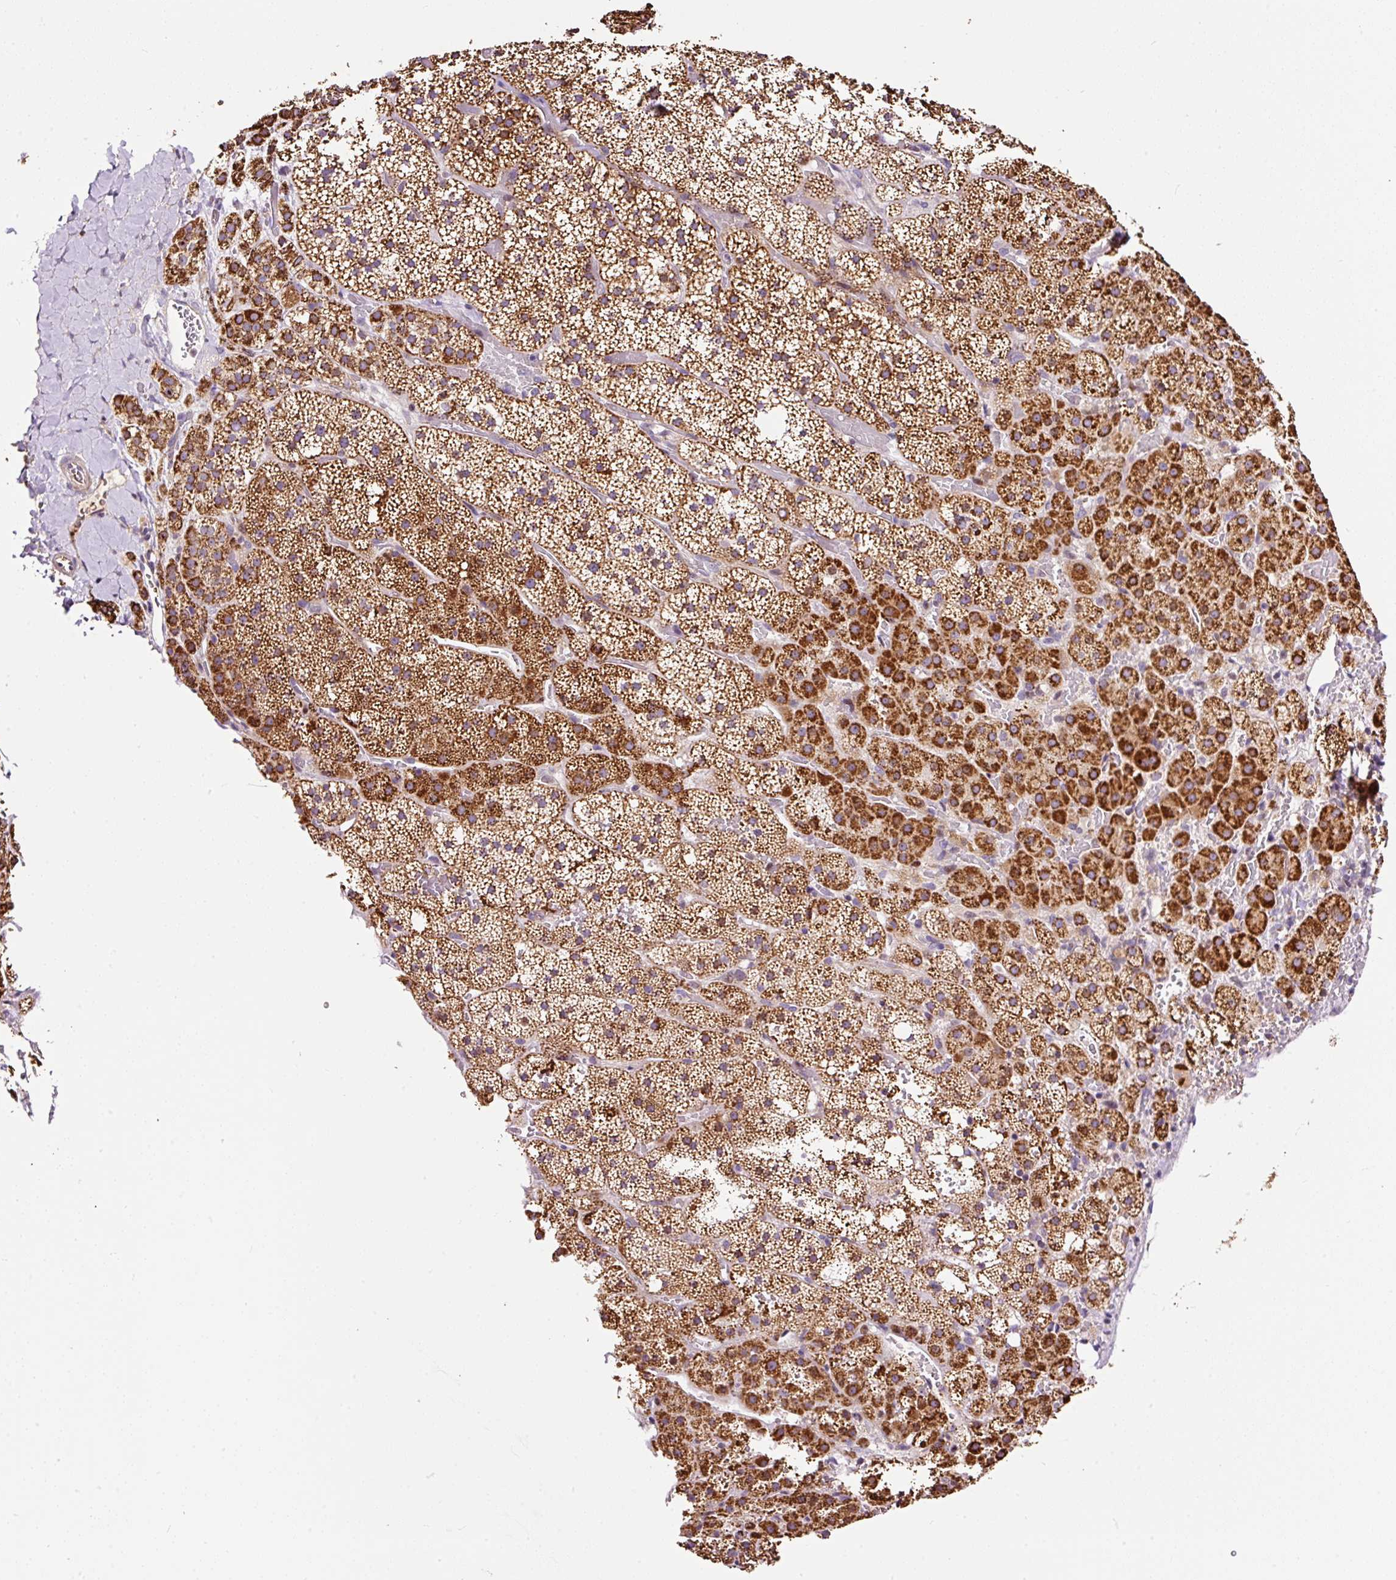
{"staining": {"intensity": "strong", "quantity": ">75%", "location": "cytoplasmic/membranous"}, "tissue": "adrenal gland", "cell_type": "Glandular cells", "image_type": "normal", "snomed": [{"axis": "morphology", "description": "Normal tissue, NOS"}, {"axis": "topography", "description": "Adrenal gland"}], "caption": "A brown stain labels strong cytoplasmic/membranous expression of a protein in glandular cells of benign adrenal gland. The protein is shown in brown color, while the nuclei are stained blue.", "gene": "BOLA3", "patient": {"sex": "male", "age": 53}}